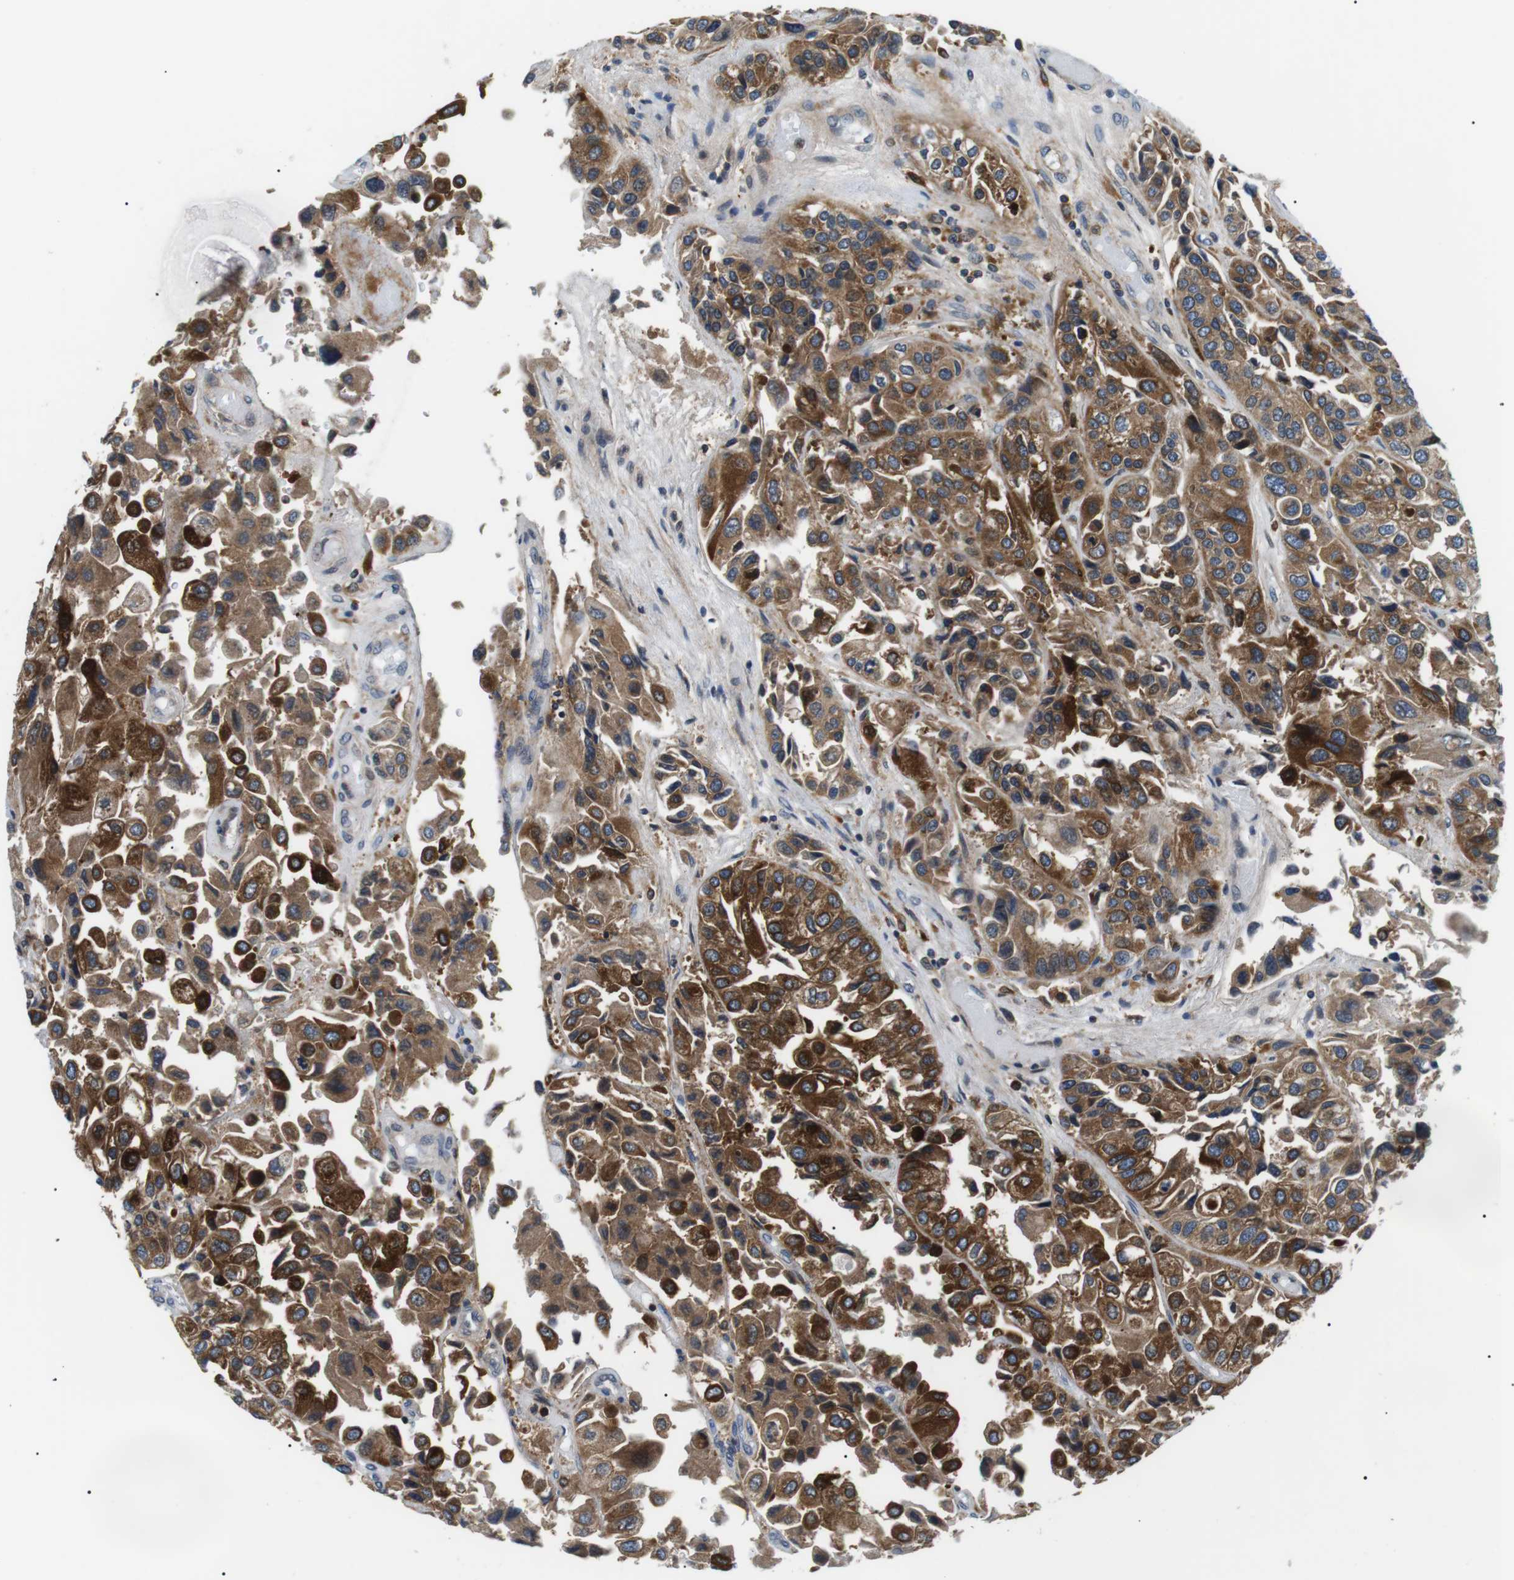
{"staining": {"intensity": "strong", "quantity": ">75%", "location": "cytoplasmic/membranous"}, "tissue": "urothelial cancer", "cell_type": "Tumor cells", "image_type": "cancer", "snomed": [{"axis": "morphology", "description": "Urothelial carcinoma, High grade"}, {"axis": "topography", "description": "Urinary bladder"}], "caption": "Immunohistochemical staining of human high-grade urothelial carcinoma reveals high levels of strong cytoplasmic/membranous expression in approximately >75% of tumor cells.", "gene": "RAB9A", "patient": {"sex": "female", "age": 64}}